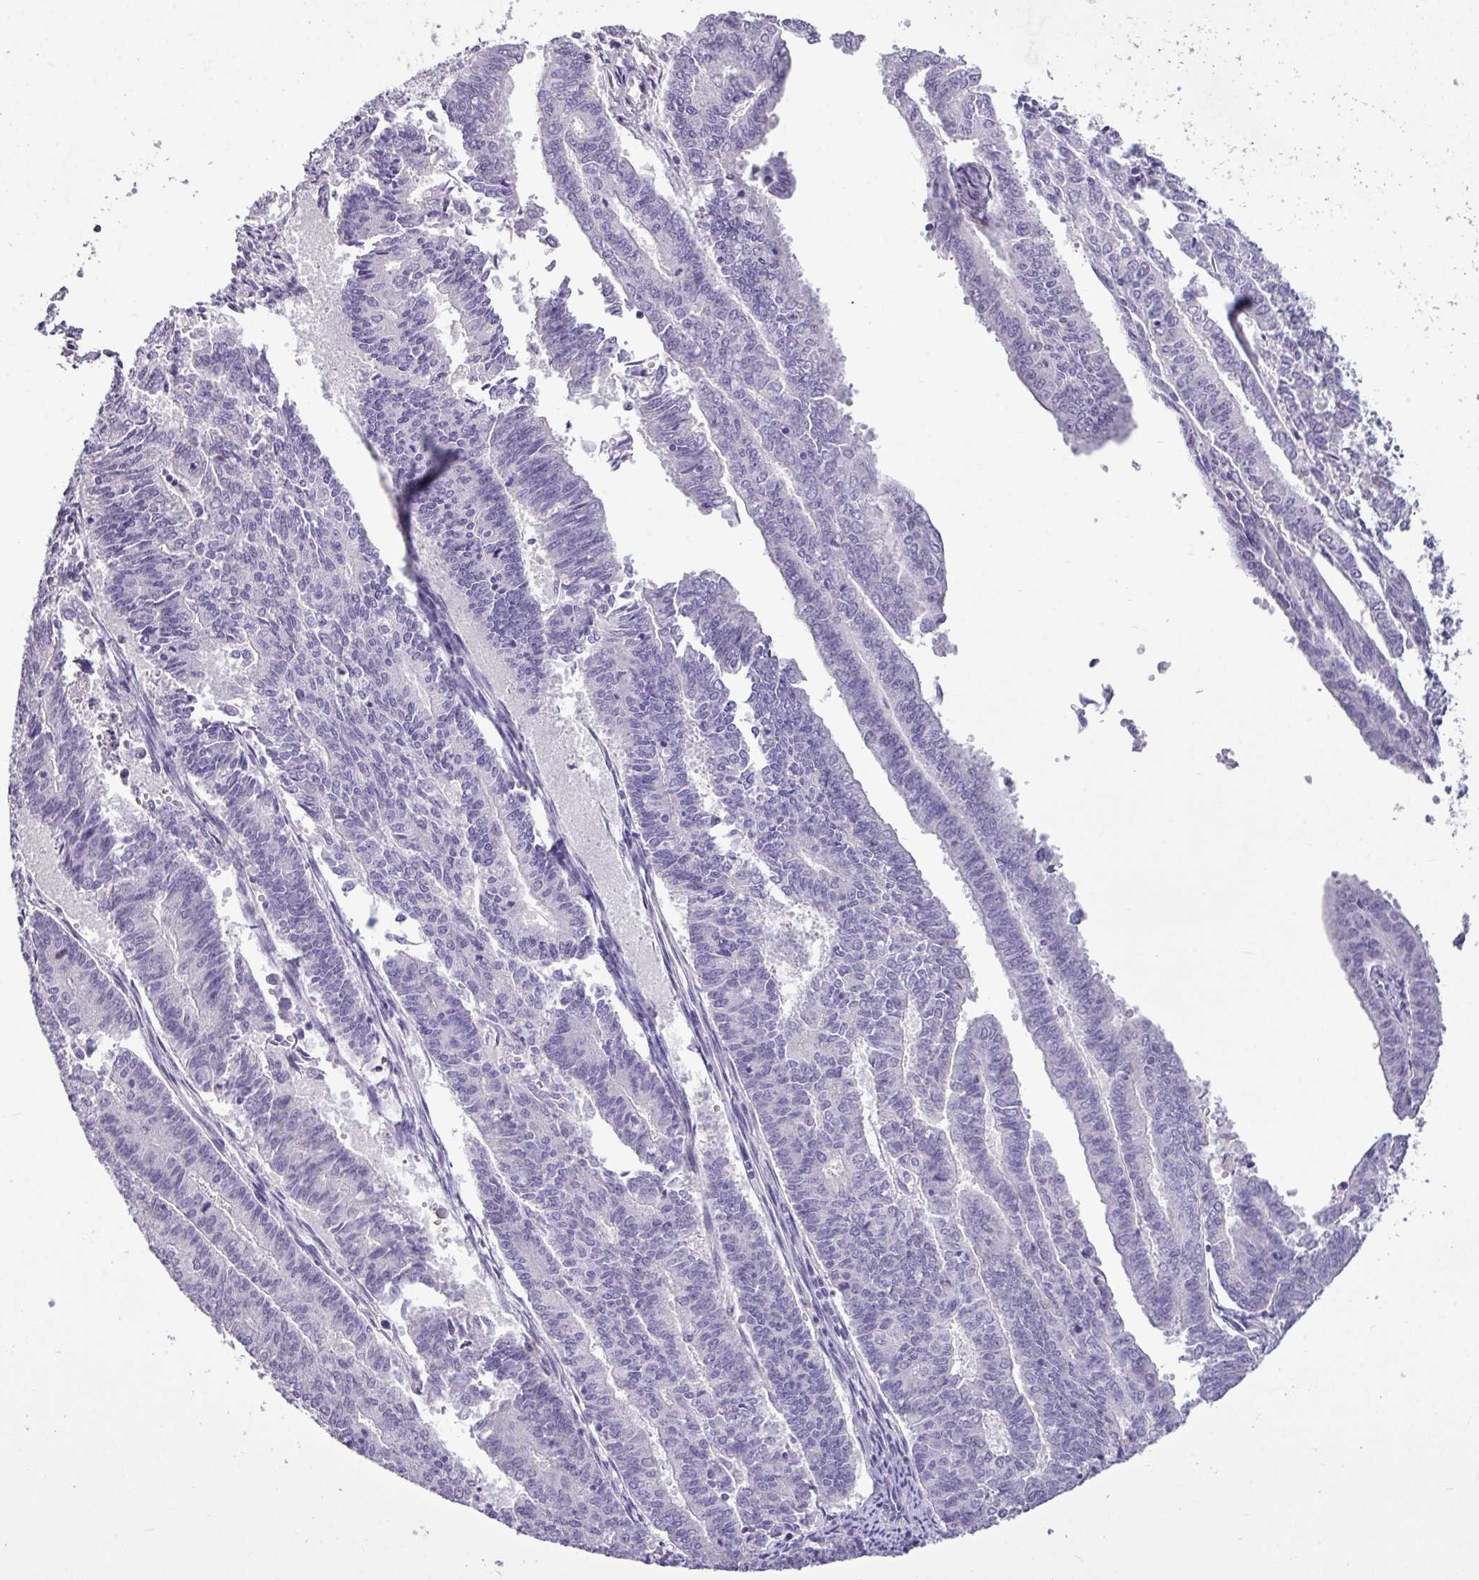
{"staining": {"intensity": "negative", "quantity": "none", "location": "none"}, "tissue": "endometrial cancer", "cell_type": "Tumor cells", "image_type": "cancer", "snomed": [{"axis": "morphology", "description": "Adenocarcinoma, NOS"}, {"axis": "topography", "description": "Endometrium"}], "caption": "A micrograph of endometrial adenocarcinoma stained for a protein demonstrates no brown staining in tumor cells. Brightfield microscopy of immunohistochemistry (IHC) stained with DAB (3,3'-diaminobenzidine) (brown) and hematoxylin (blue), captured at high magnification.", "gene": "TMEM91", "patient": {"sex": "female", "age": 59}}